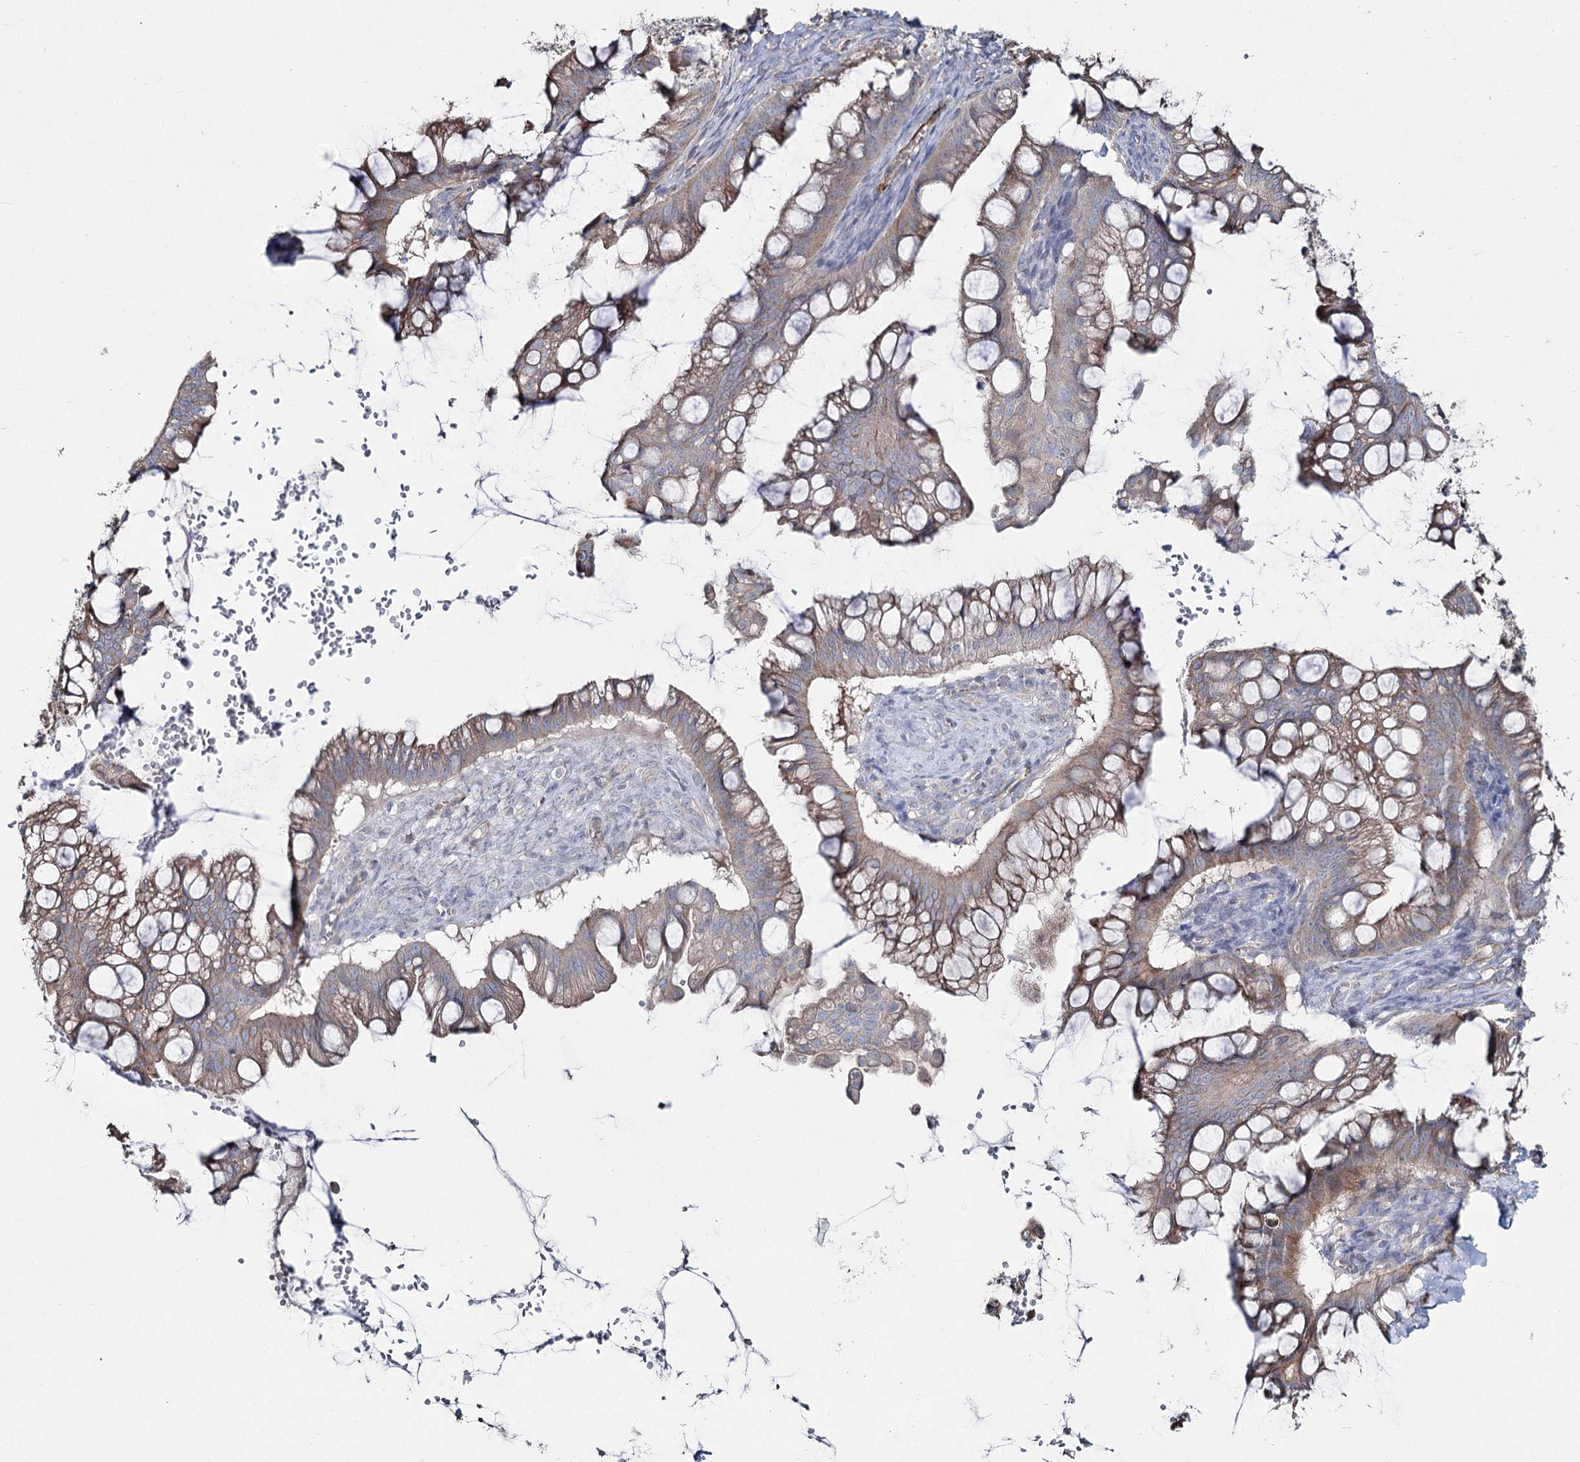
{"staining": {"intensity": "weak", "quantity": "<25%", "location": "cytoplasmic/membranous"}, "tissue": "ovarian cancer", "cell_type": "Tumor cells", "image_type": "cancer", "snomed": [{"axis": "morphology", "description": "Cystadenocarcinoma, mucinous, NOS"}, {"axis": "topography", "description": "Ovary"}], "caption": "Protein analysis of ovarian cancer (mucinous cystadenocarcinoma) demonstrates no significant expression in tumor cells.", "gene": "SUMF1", "patient": {"sex": "female", "age": 73}}